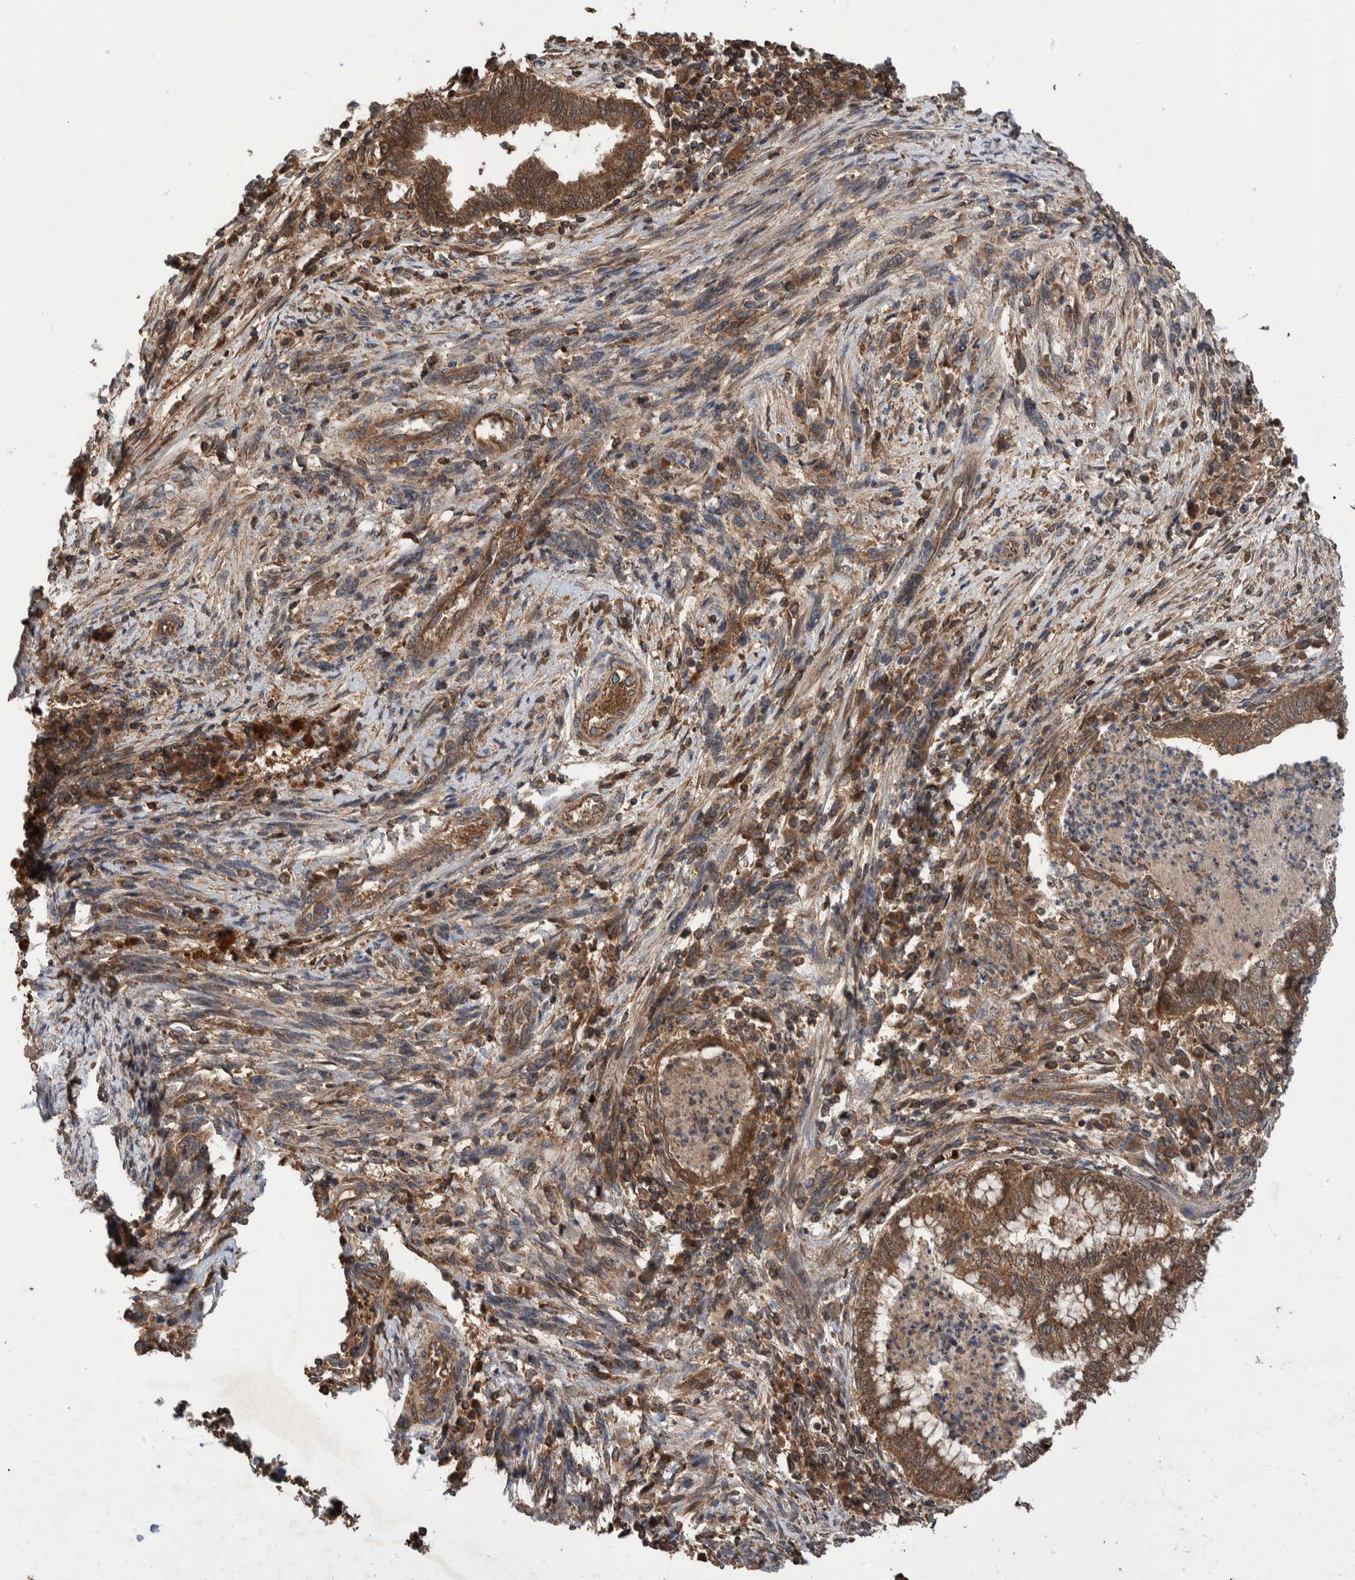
{"staining": {"intensity": "moderate", "quantity": ">75%", "location": "cytoplasmic/membranous"}, "tissue": "endometrial cancer", "cell_type": "Tumor cells", "image_type": "cancer", "snomed": [{"axis": "morphology", "description": "Polyp, NOS"}, {"axis": "morphology", "description": "Adenocarcinoma, NOS"}, {"axis": "morphology", "description": "Adenoma, NOS"}, {"axis": "topography", "description": "Endometrium"}], "caption": "Immunohistochemical staining of endometrial cancer demonstrates moderate cytoplasmic/membranous protein expression in approximately >75% of tumor cells. The staining was performed using DAB, with brown indicating positive protein expression. Nuclei are stained blue with hematoxylin.", "gene": "VBP1", "patient": {"sex": "female", "age": 79}}